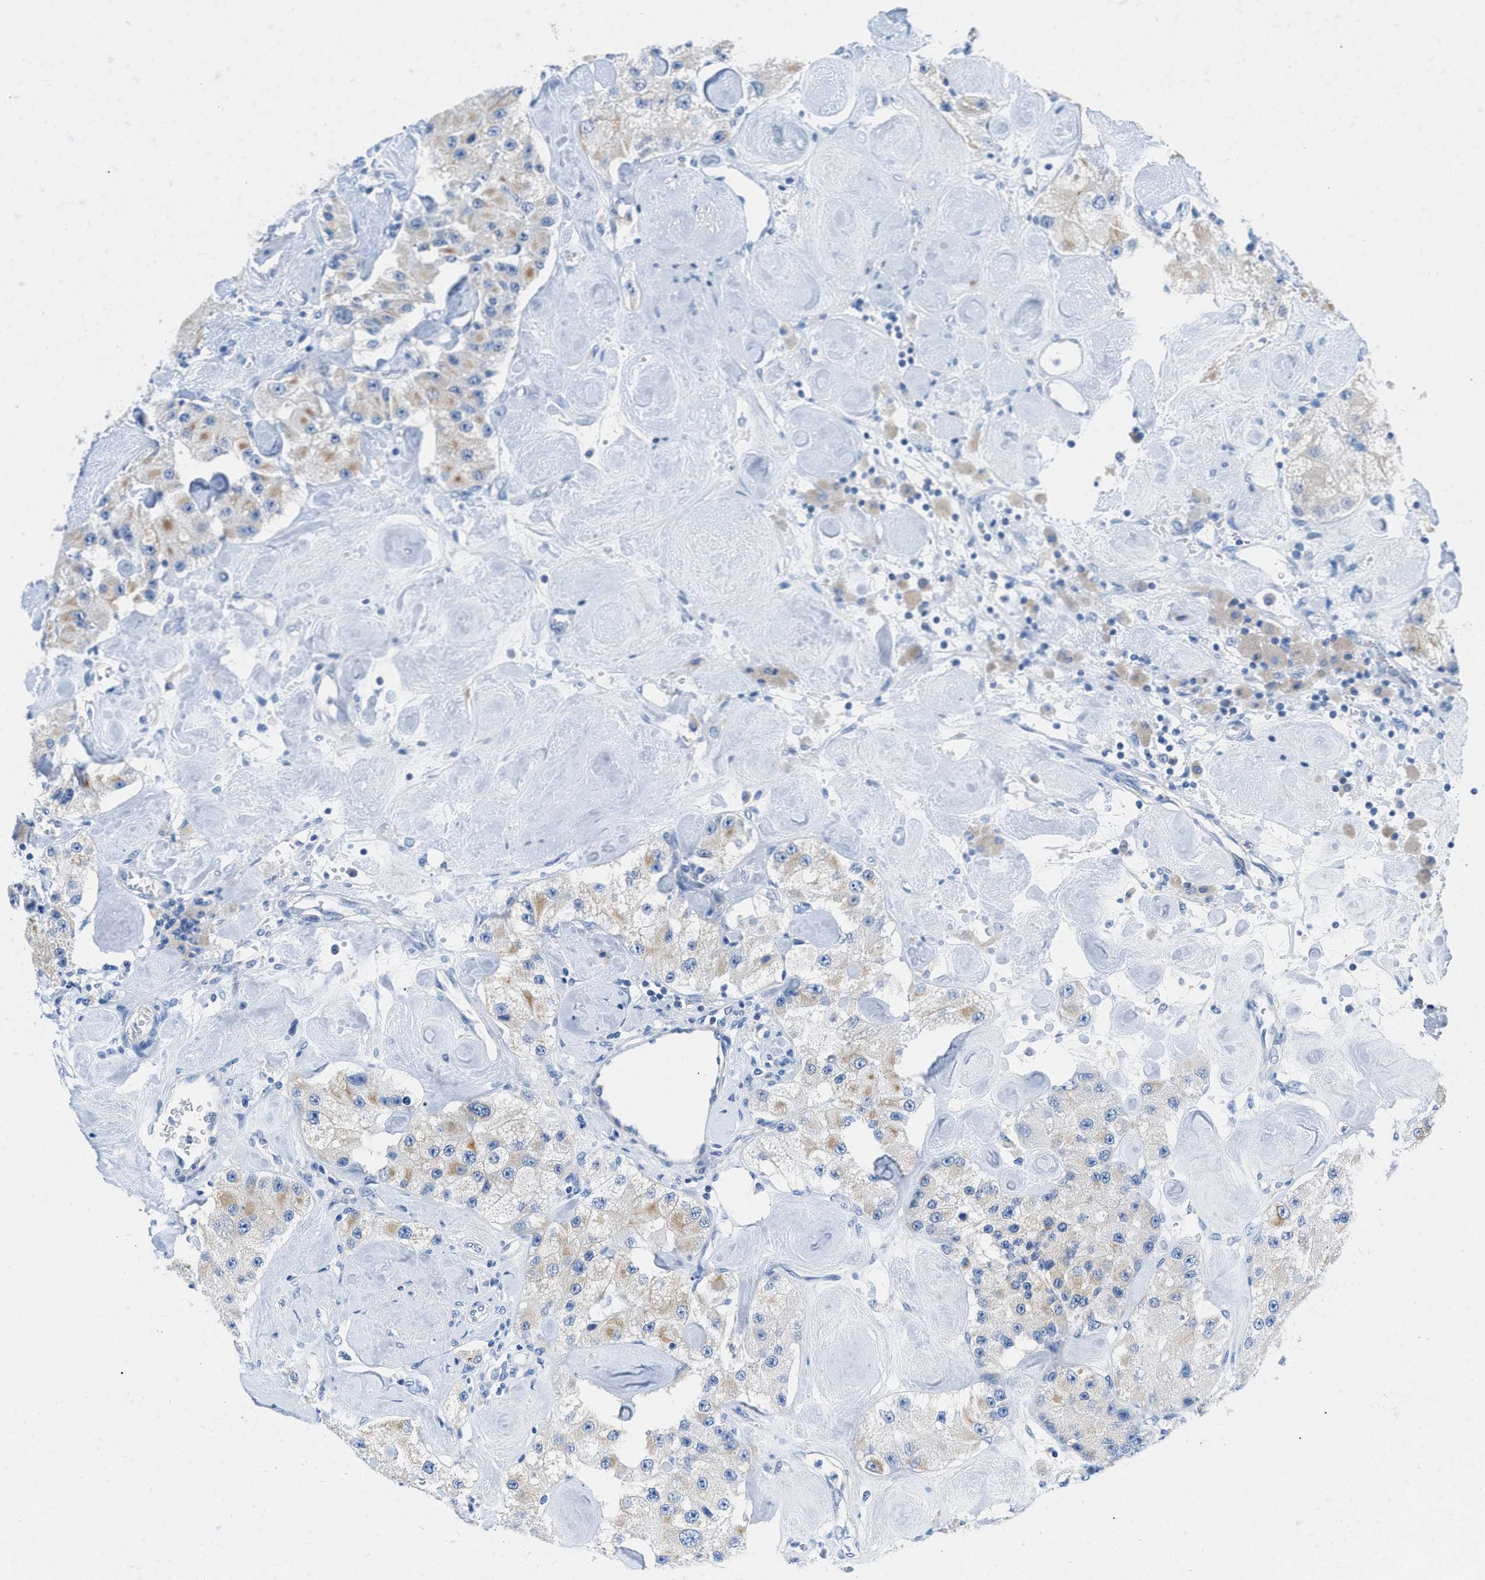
{"staining": {"intensity": "weak", "quantity": "<25%", "location": "cytoplasmic/membranous"}, "tissue": "carcinoid", "cell_type": "Tumor cells", "image_type": "cancer", "snomed": [{"axis": "morphology", "description": "Carcinoid, malignant, NOS"}, {"axis": "topography", "description": "Pancreas"}], "caption": "Carcinoid (malignant) was stained to show a protein in brown. There is no significant positivity in tumor cells.", "gene": "BPGM", "patient": {"sex": "male", "age": 41}}